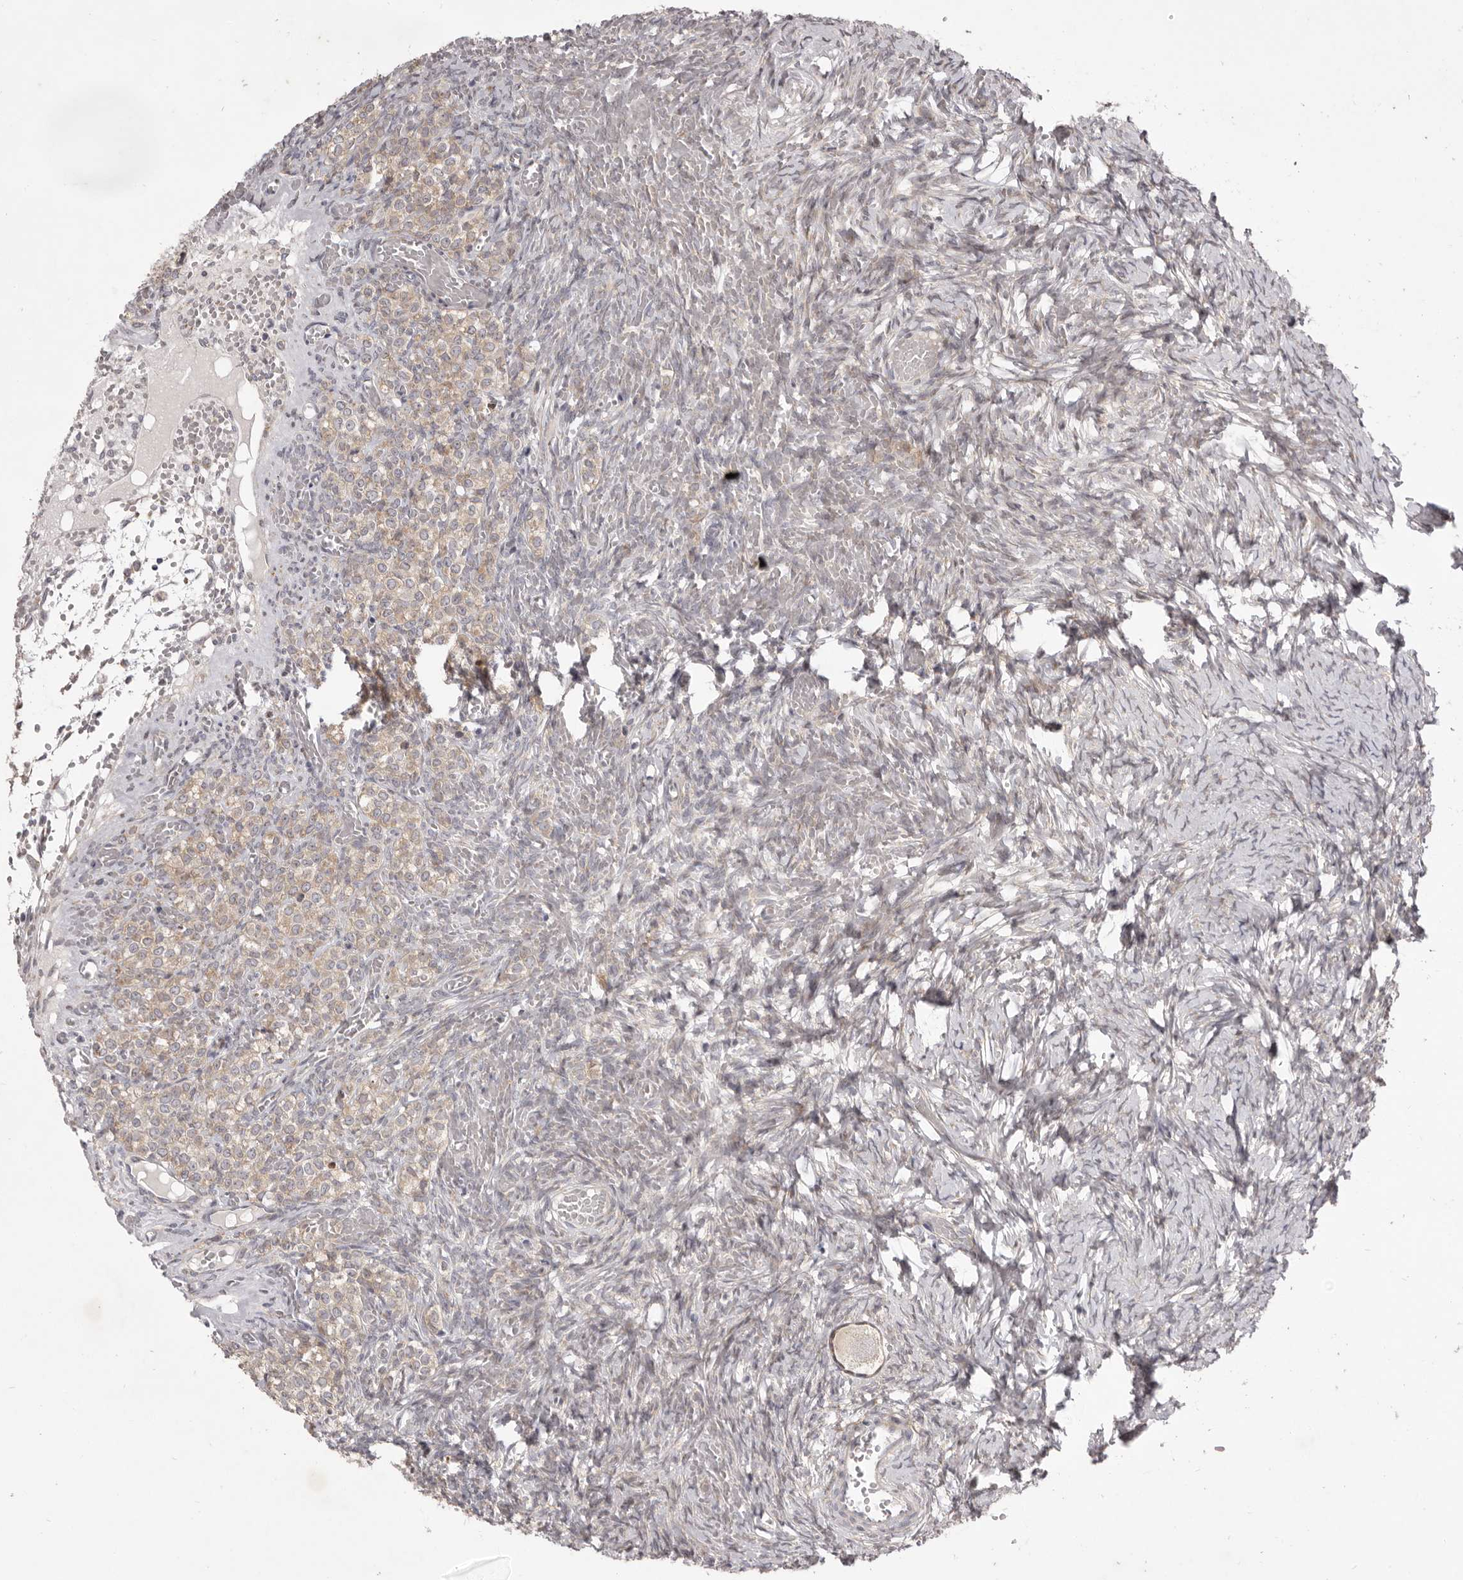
{"staining": {"intensity": "negative", "quantity": "none", "location": "none"}, "tissue": "ovary", "cell_type": "Follicle cells", "image_type": "normal", "snomed": [{"axis": "morphology", "description": "Adenocarcinoma, NOS"}, {"axis": "topography", "description": "Endometrium"}], "caption": "Immunohistochemistry (IHC) of benign human ovary exhibits no staining in follicle cells.", "gene": "TBC1D8B", "patient": {"sex": "female", "age": 32}}